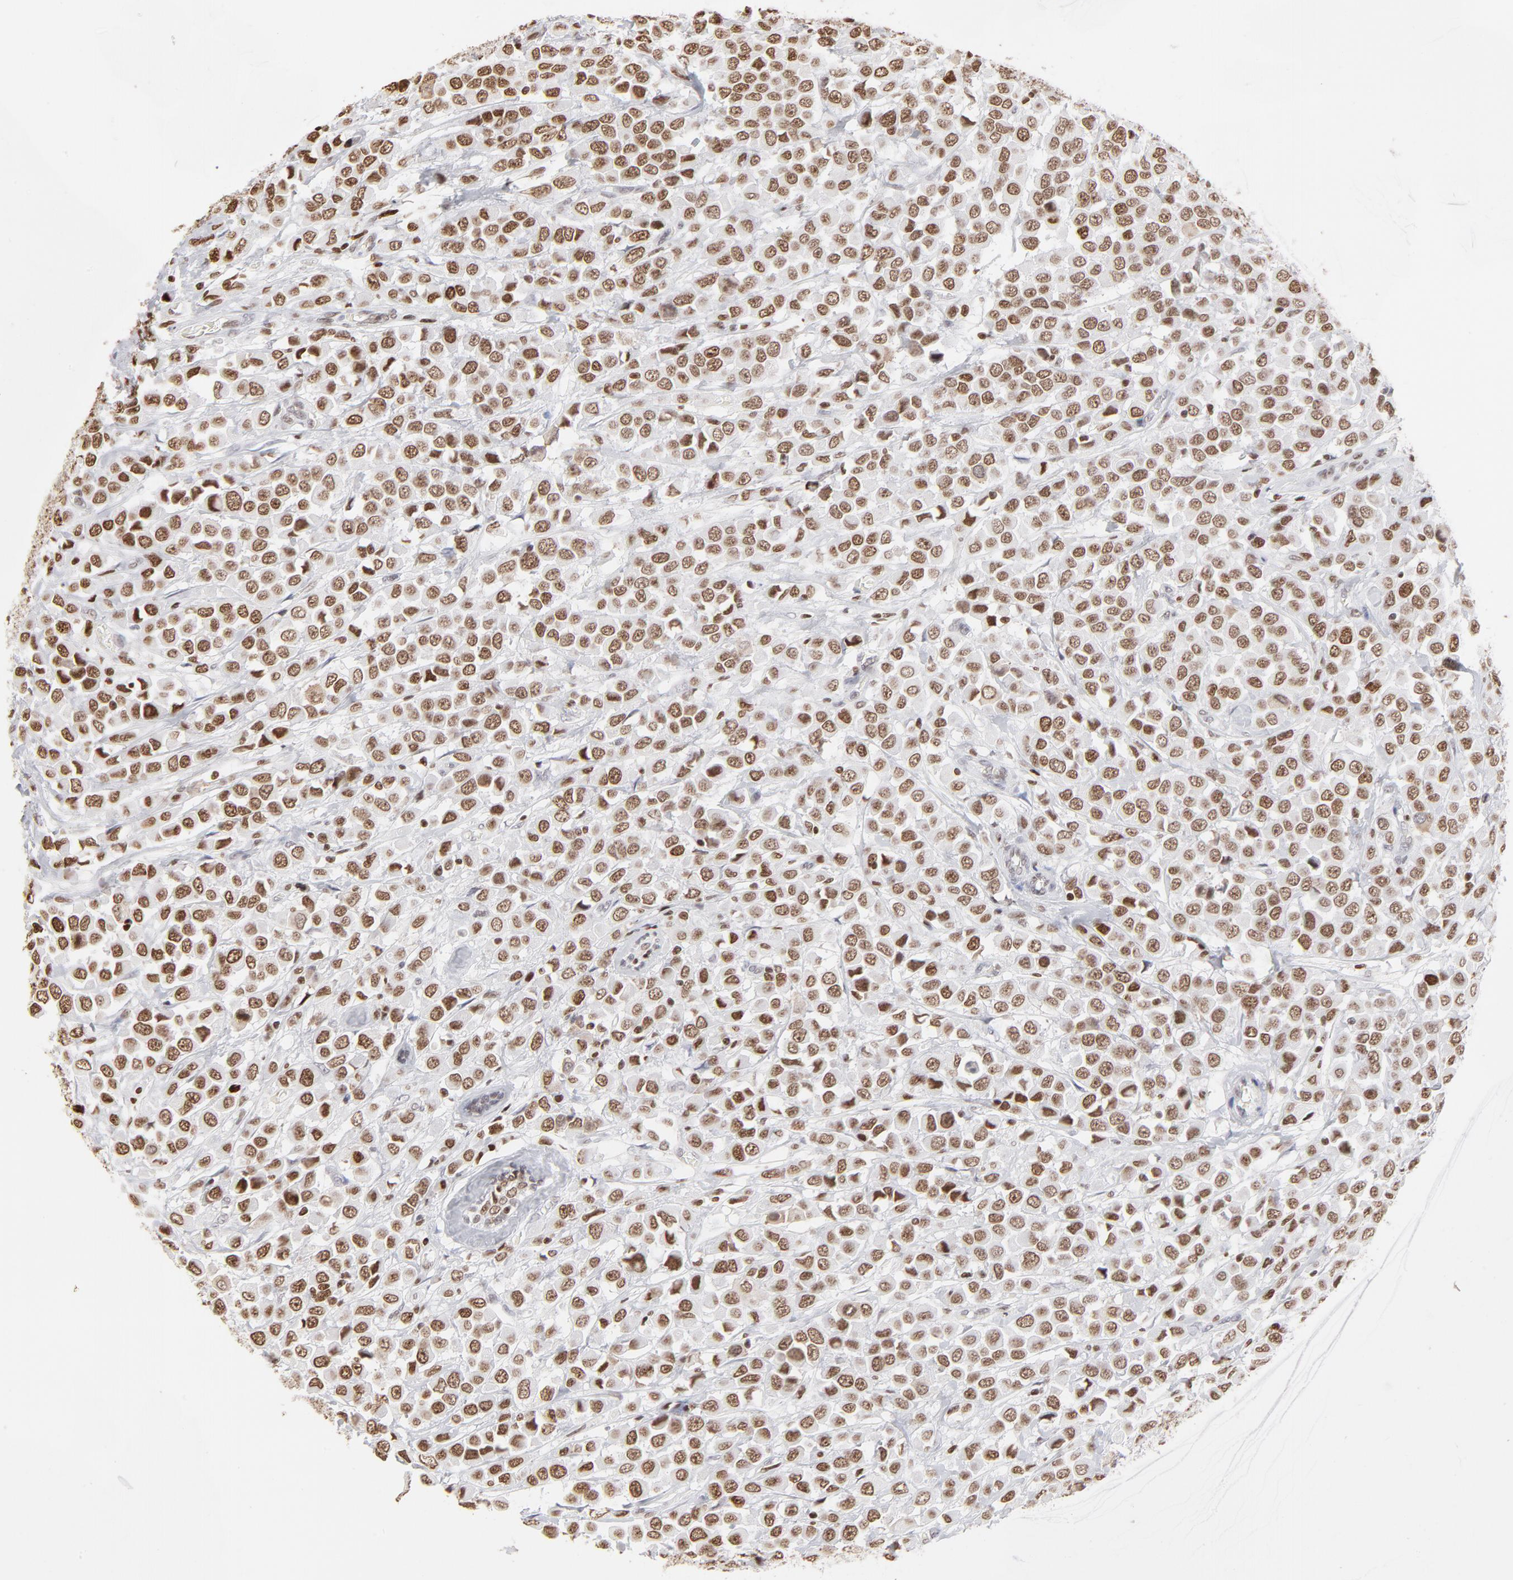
{"staining": {"intensity": "moderate", "quantity": ">75%", "location": "nuclear"}, "tissue": "breast cancer", "cell_type": "Tumor cells", "image_type": "cancer", "snomed": [{"axis": "morphology", "description": "Duct carcinoma"}, {"axis": "topography", "description": "Breast"}], "caption": "Immunohistochemistry (IHC) photomicrograph of human infiltrating ductal carcinoma (breast) stained for a protein (brown), which shows medium levels of moderate nuclear expression in about >75% of tumor cells.", "gene": "PARP1", "patient": {"sex": "female", "age": 61}}